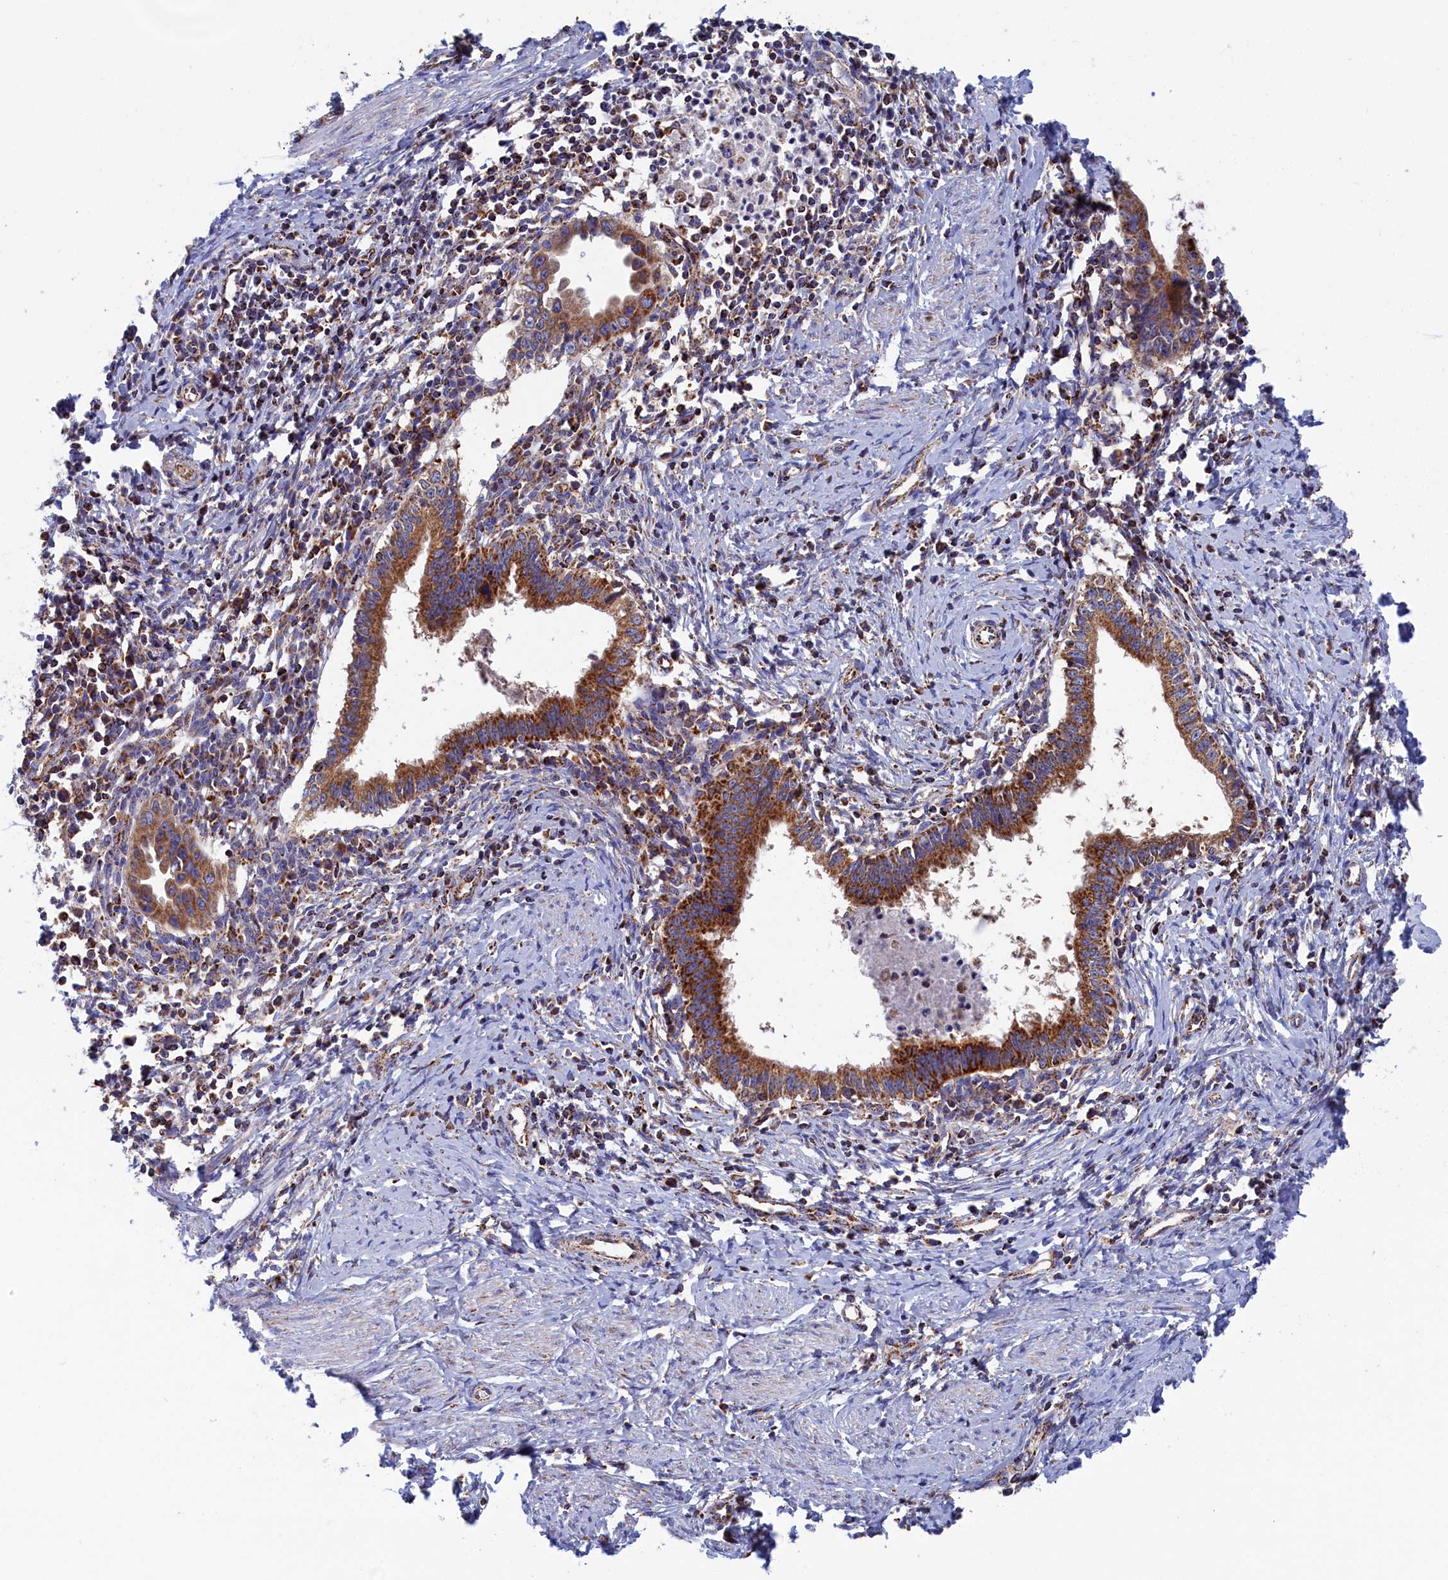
{"staining": {"intensity": "strong", "quantity": ">75%", "location": "cytoplasmic/membranous"}, "tissue": "cervical cancer", "cell_type": "Tumor cells", "image_type": "cancer", "snomed": [{"axis": "morphology", "description": "Adenocarcinoma, NOS"}, {"axis": "topography", "description": "Cervix"}], "caption": "Immunohistochemical staining of human cervical adenocarcinoma reveals high levels of strong cytoplasmic/membranous staining in approximately >75% of tumor cells.", "gene": "WDR83", "patient": {"sex": "female", "age": 36}}